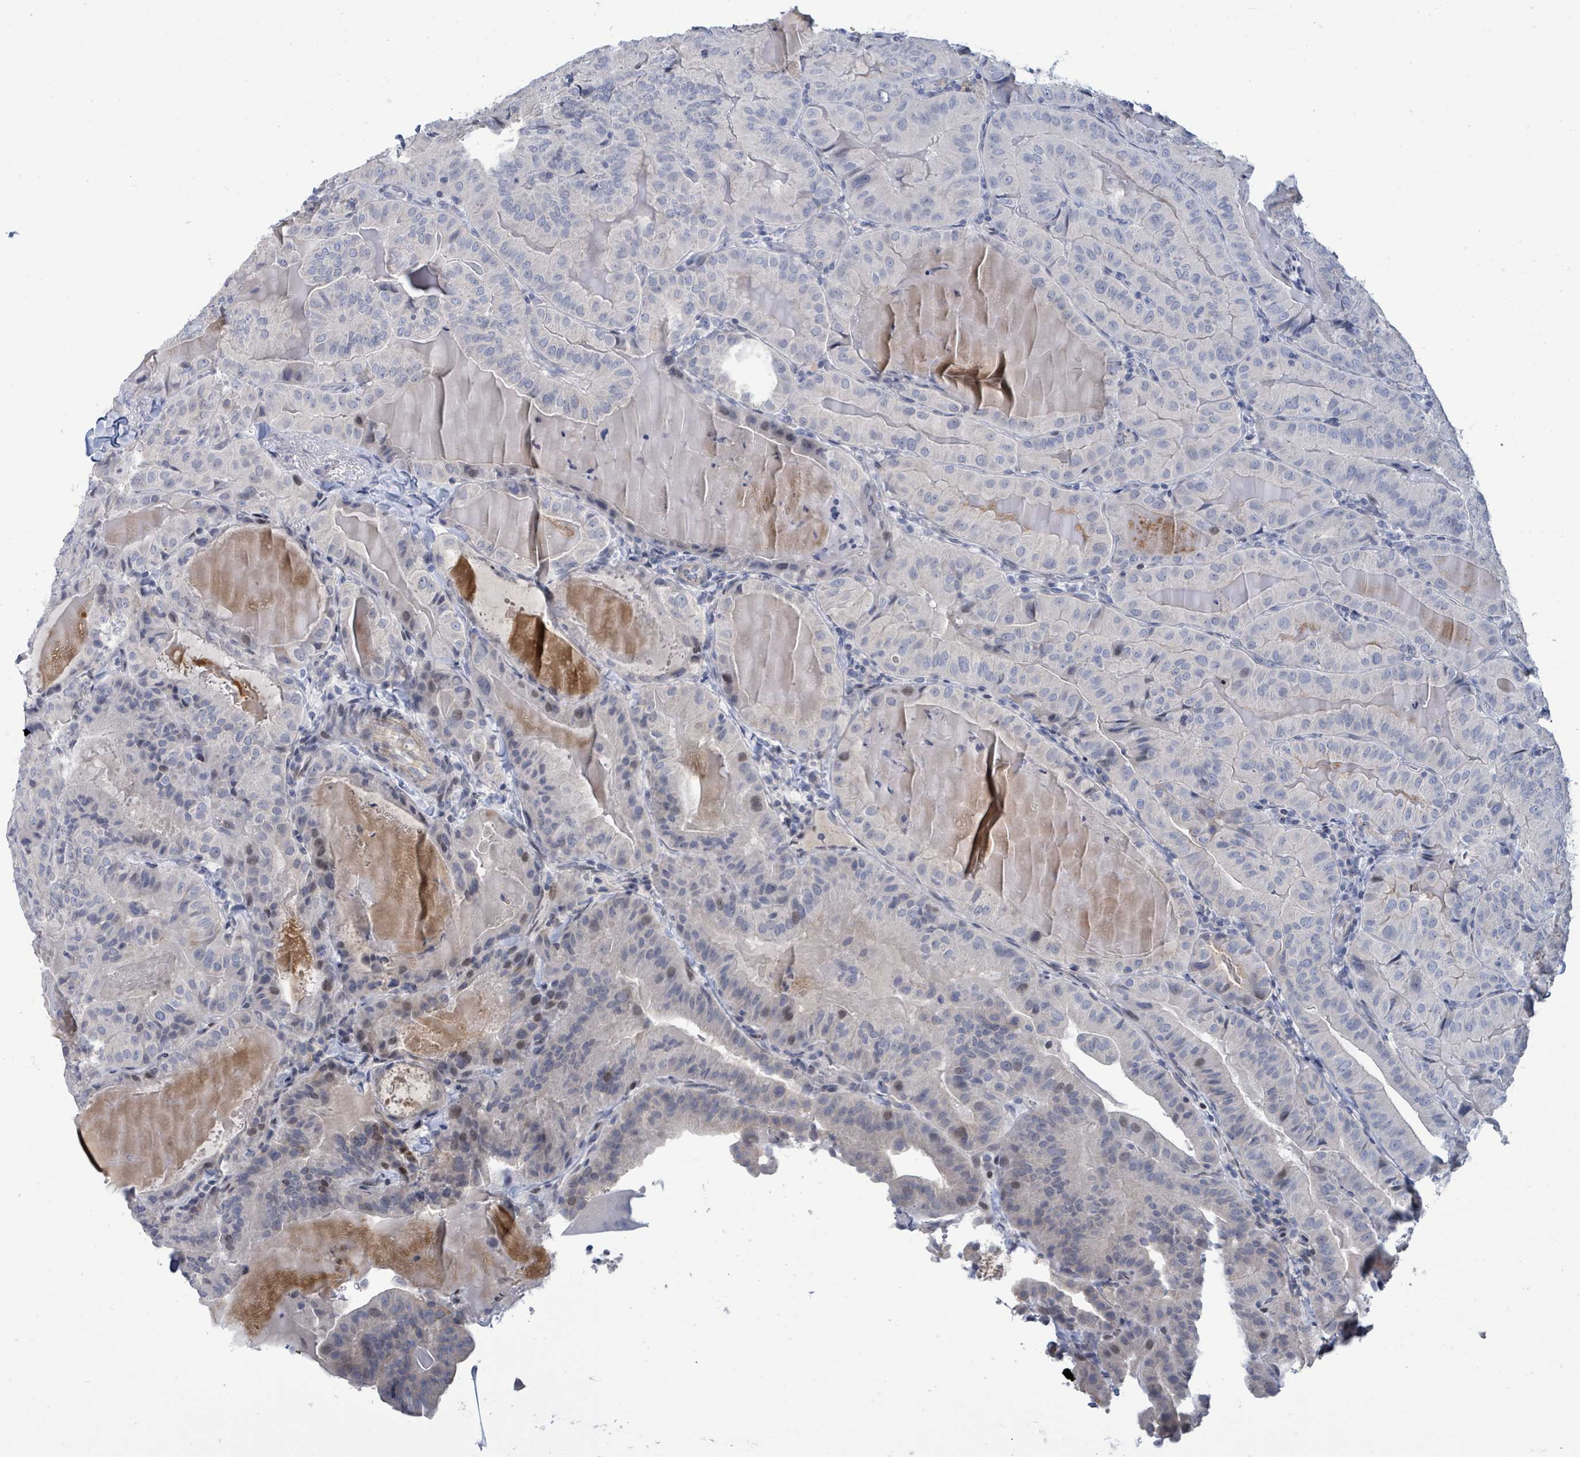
{"staining": {"intensity": "negative", "quantity": "none", "location": "none"}, "tissue": "thyroid cancer", "cell_type": "Tumor cells", "image_type": "cancer", "snomed": [{"axis": "morphology", "description": "Papillary adenocarcinoma, NOS"}, {"axis": "topography", "description": "Thyroid gland"}], "caption": "This is a micrograph of IHC staining of thyroid papillary adenocarcinoma, which shows no staining in tumor cells.", "gene": "NTN3", "patient": {"sex": "female", "age": 68}}